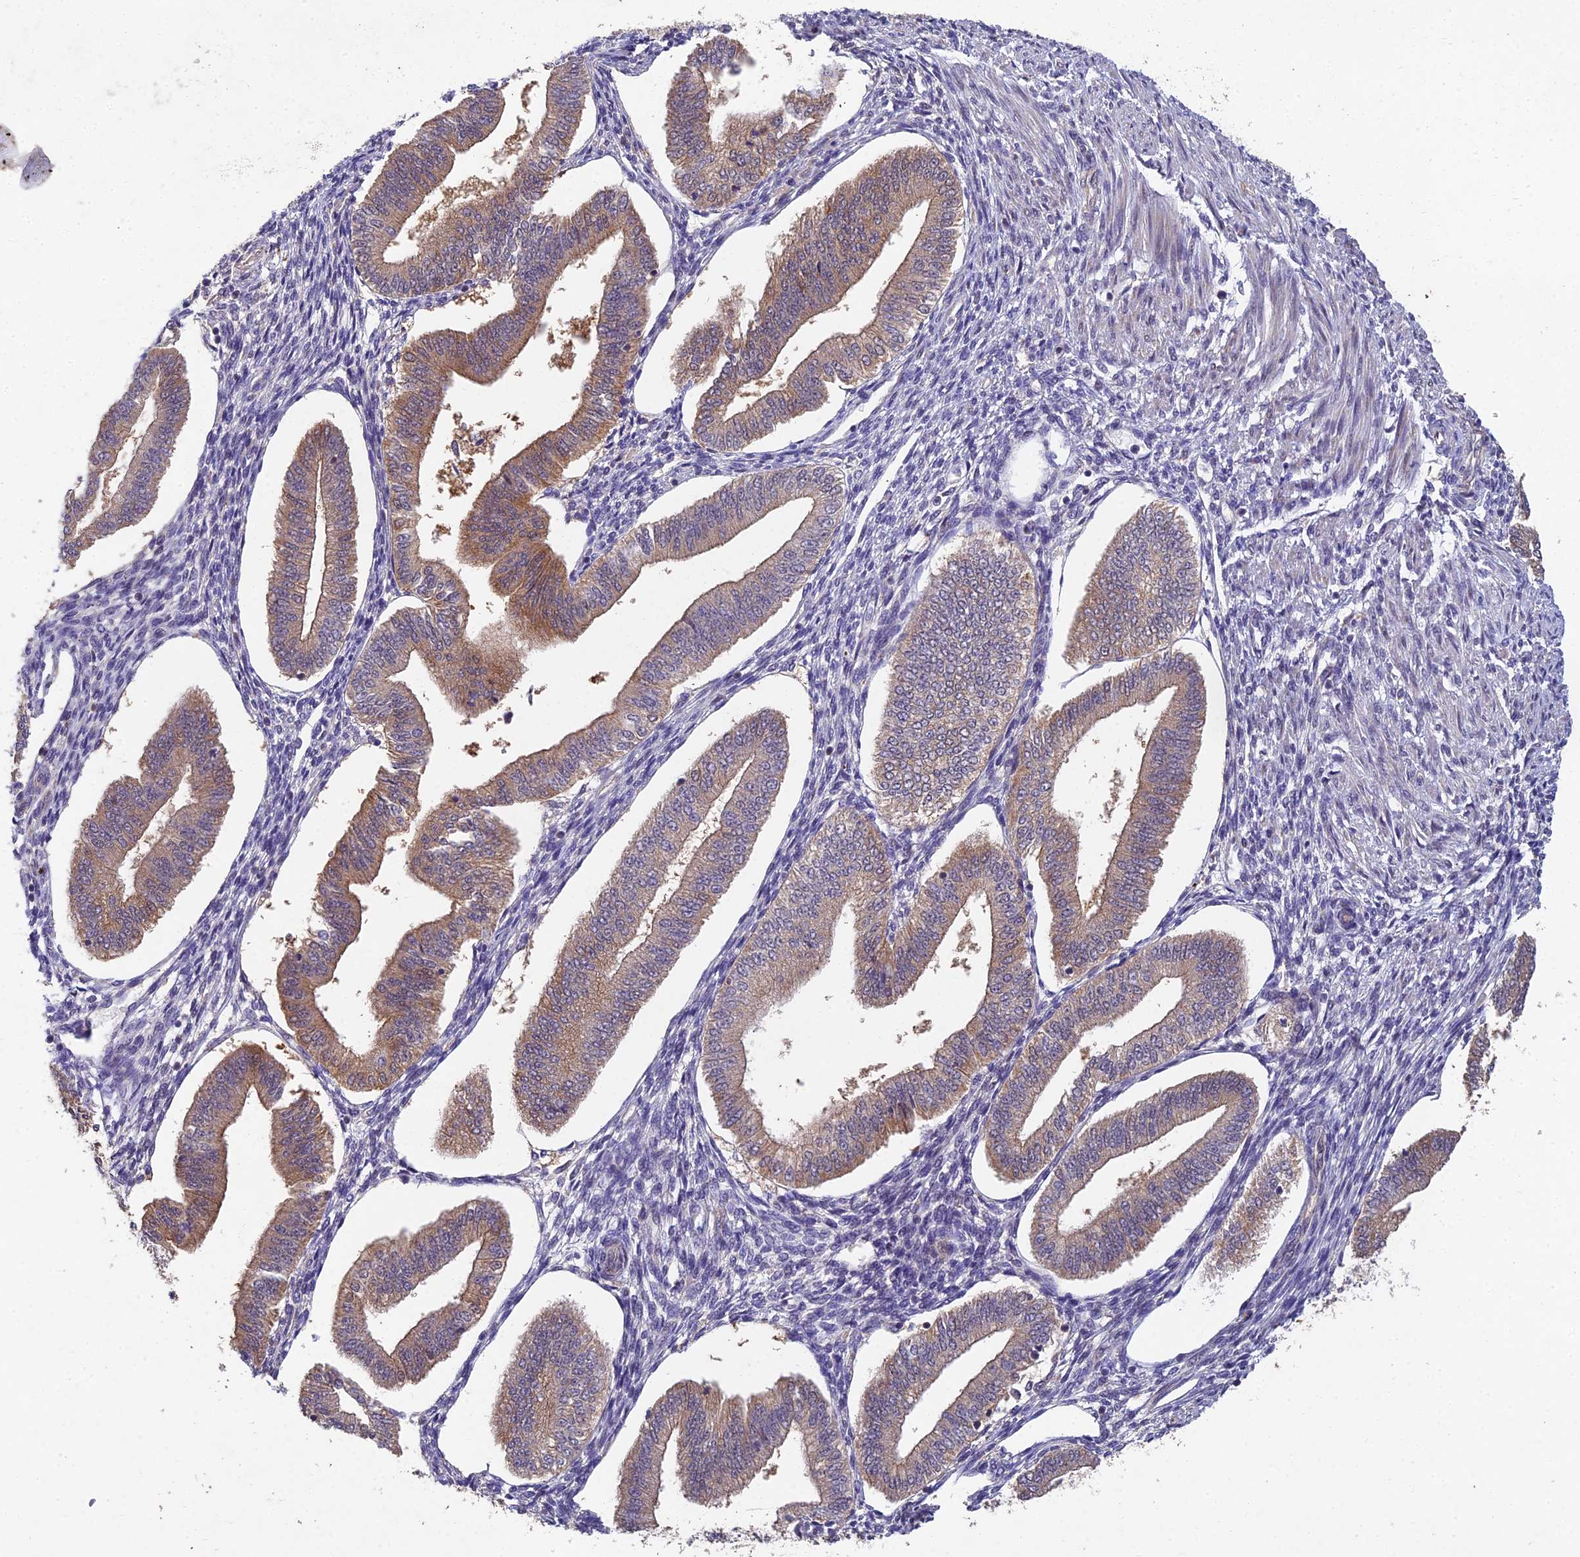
{"staining": {"intensity": "negative", "quantity": "none", "location": "none"}, "tissue": "endometrium", "cell_type": "Cells in endometrial stroma", "image_type": "normal", "snomed": [{"axis": "morphology", "description": "Normal tissue, NOS"}, {"axis": "topography", "description": "Endometrium"}], "caption": "Micrograph shows no significant protein expression in cells in endometrial stroma of unremarkable endometrium. (Brightfield microscopy of DAB immunohistochemistry (IHC) at high magnification).", "gene": "NSMCE1", "patient": {"sex": "female", "age": 34}}